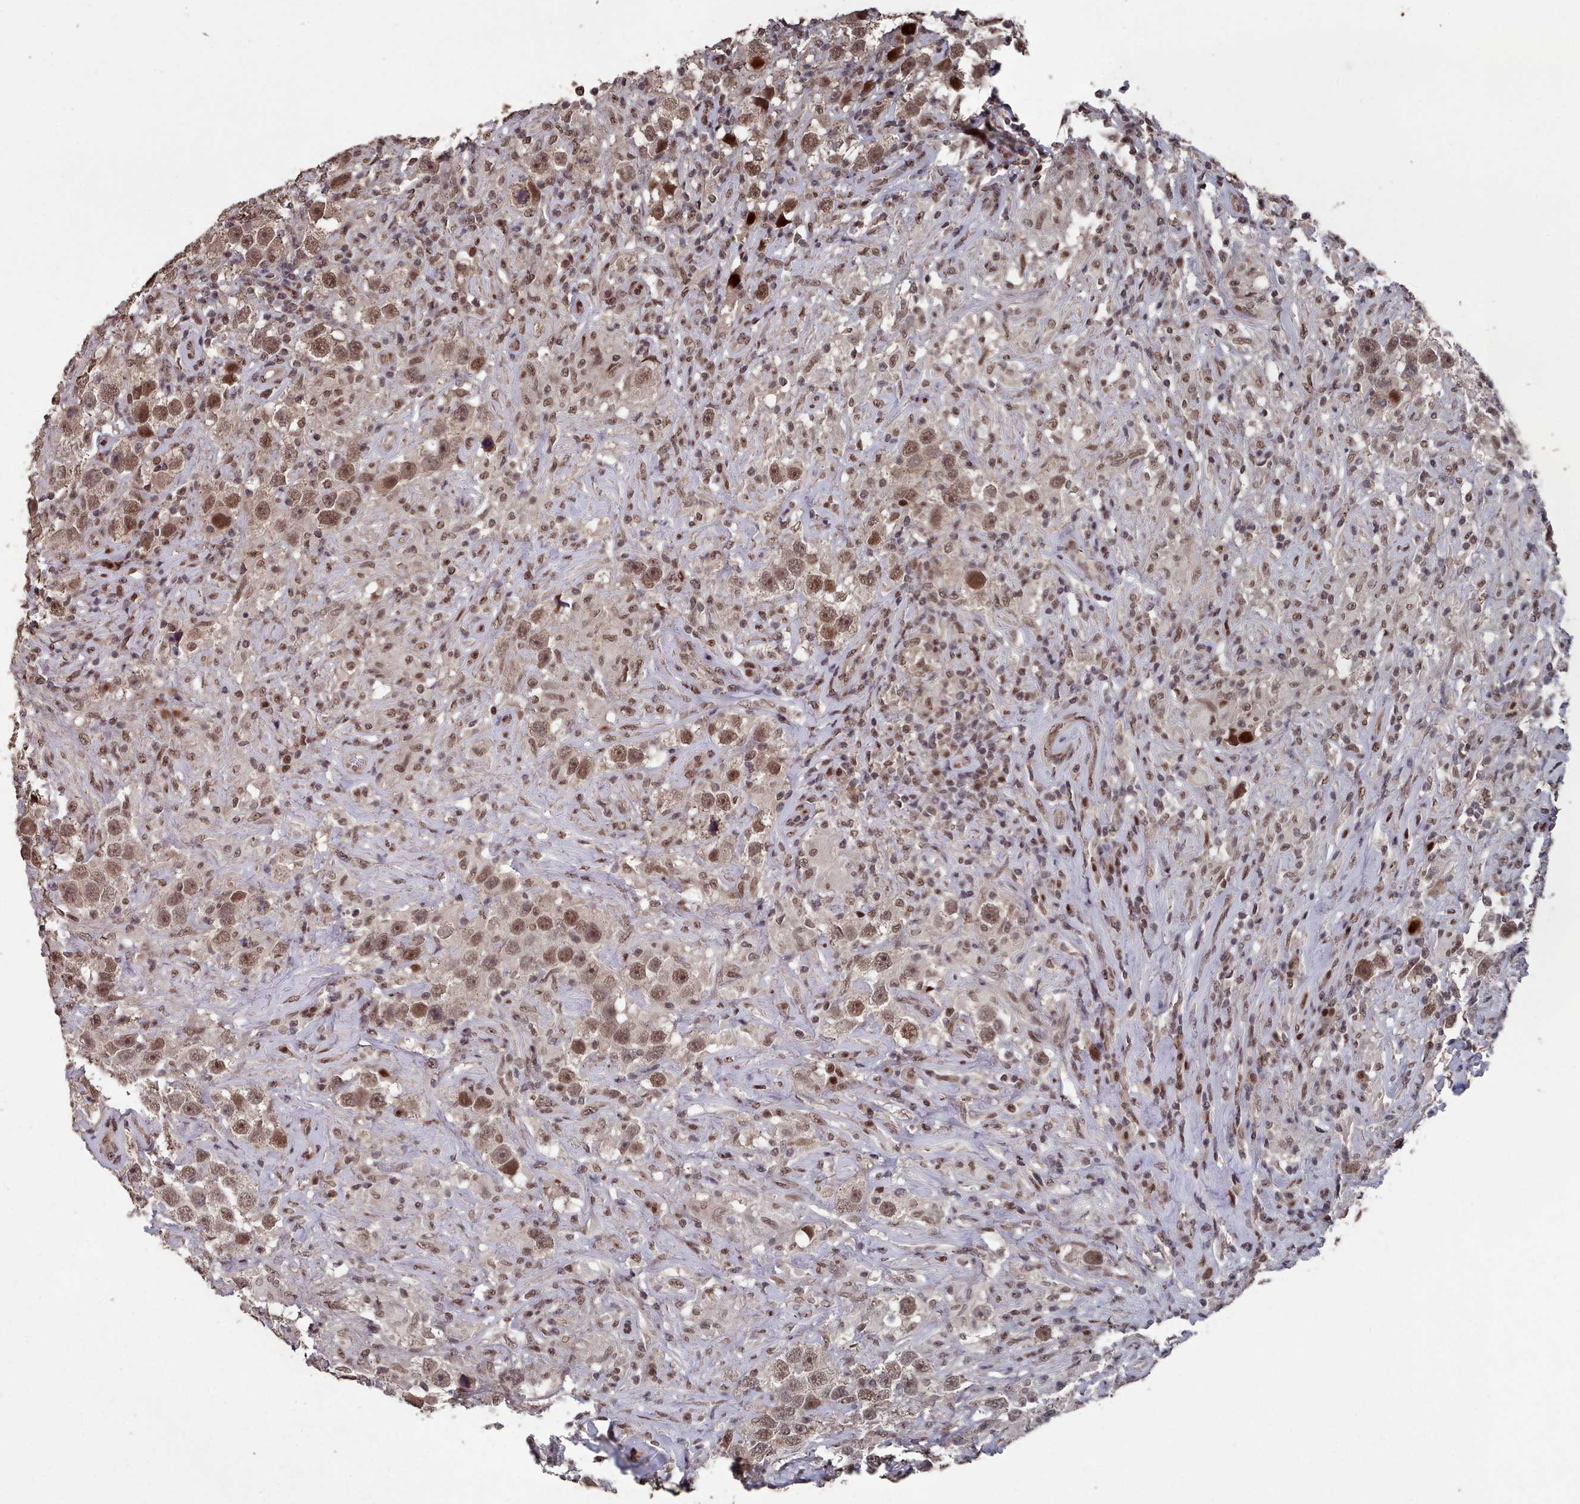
{"staining": {"intensity": "moderate", "quantity": ">75%", "location": "nuclear"}, "tissue": "testis cancer", "cell_type": "Tumor cells", "image_type": "cancer", "snomed": [{"axis": "morphology", "description": "Seminoma, NOS"}, {"axis": "topography", "description": "Testis"}], "caption": "Testis seminoma stained with DAB (3,3'-diaminobenzidine) immunohistochemistry (IHC) demonstrates medium levels of moderate nuclear positivity in approximately >75% of tumor cells.", "gene": "PNRC2", "patient": {"sex": "male", "age": 49}}